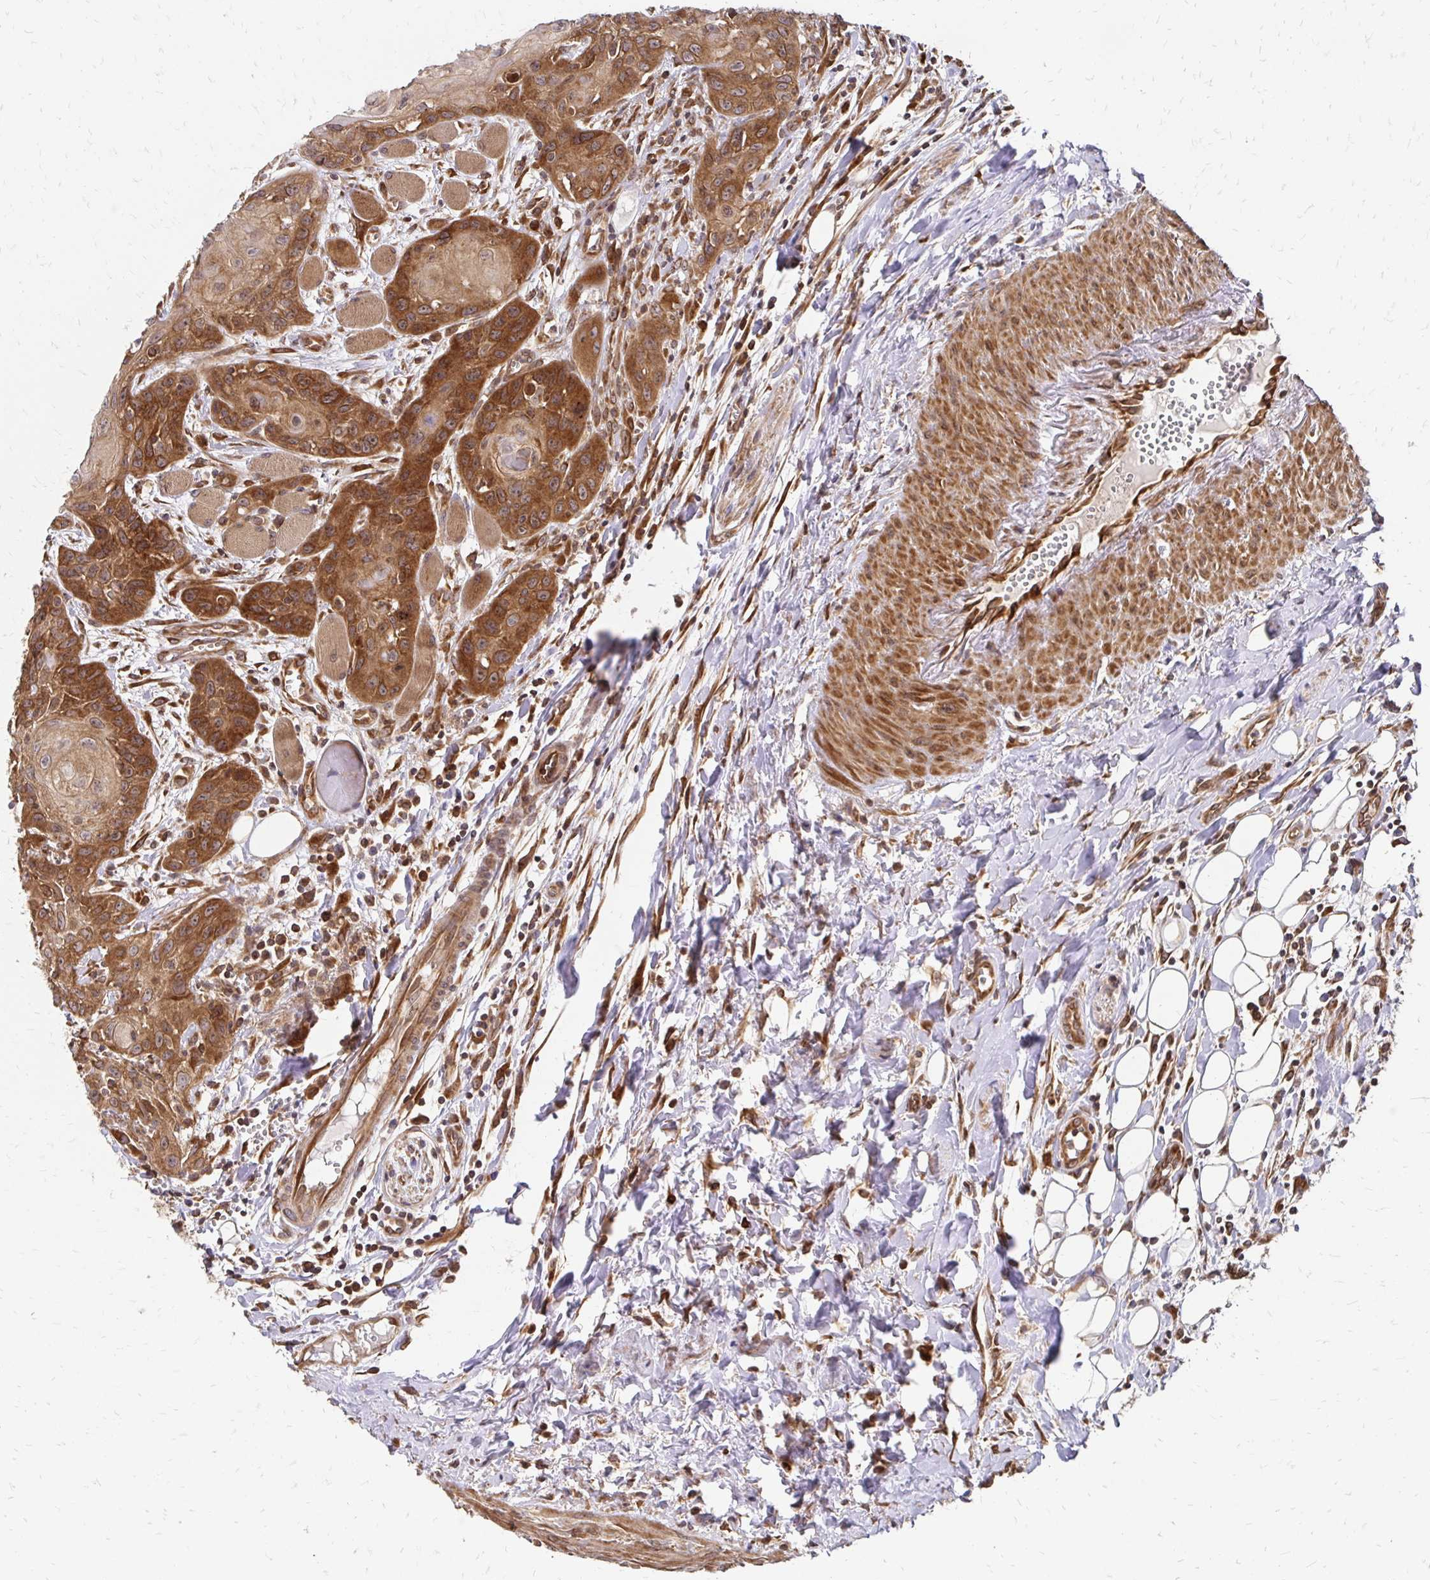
{"staining": {"intensity": "strong", "quantity": ">75%", "location": "cytoplasmic/membranous"}, "tissue": "head and neck cancer", "cell_type": "Tumor cells", "image_type": "cancer", "snomed": [{"axis": "morphology", "description": "Squamous cell carcinoma, NOS"}, {"axis": "topography", "description": "Oral tissue"}, {"axis": "topography", "description": "Head-Neck"}], "caption": "This photomicrograph demonstrates immunohistochemistry (IHC) staining of human squamous cell carcinoma (head and neck), with high strong cytoplasmic/membranous staining in about >75% of tumor cells.", "gene": "ZW10", "patient": {"sex": "male", "age": 58}}